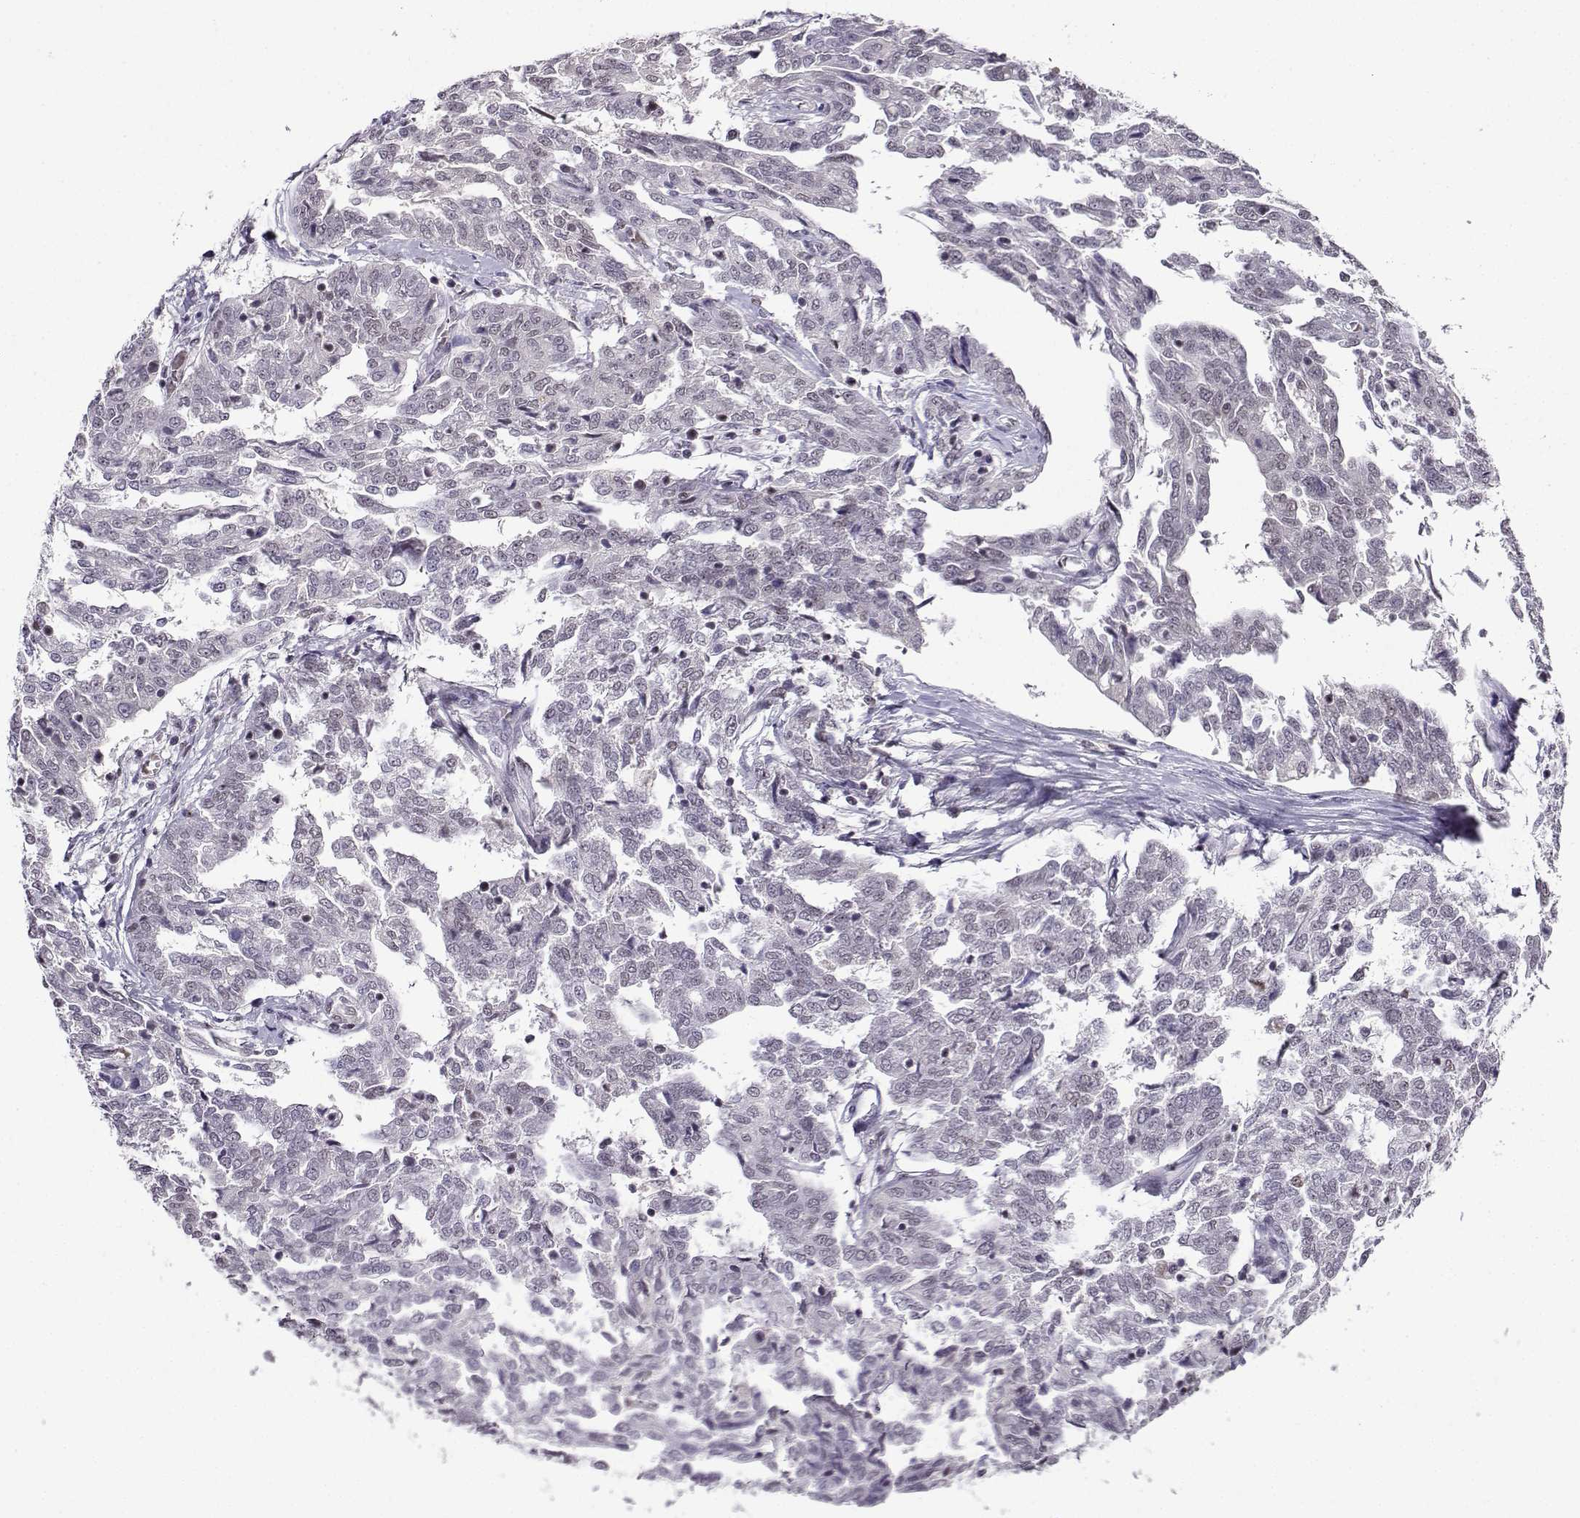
{"staining": {"intensity": "negative", "quantity": "none", "location": "none"}, "tissue": "ovarian cancer", "cell_type": "Tumor cells", "image_type": "cancer", "snomed": [{"axis": "morphology", "description": "Cystadenocarcinoma, serous, NOS"}, {"axis": "topography", "description": "Ovary"}], "caption": "This photomicrograph is of serous cystadenocarcinoma (ovarian) stained with IHC to label a protein in brown with the nuclei are counter-stained blue. There is no expression in tumor cells.", "gene": "LRFN2", "patient": {"sex": "female", "age": 67}}